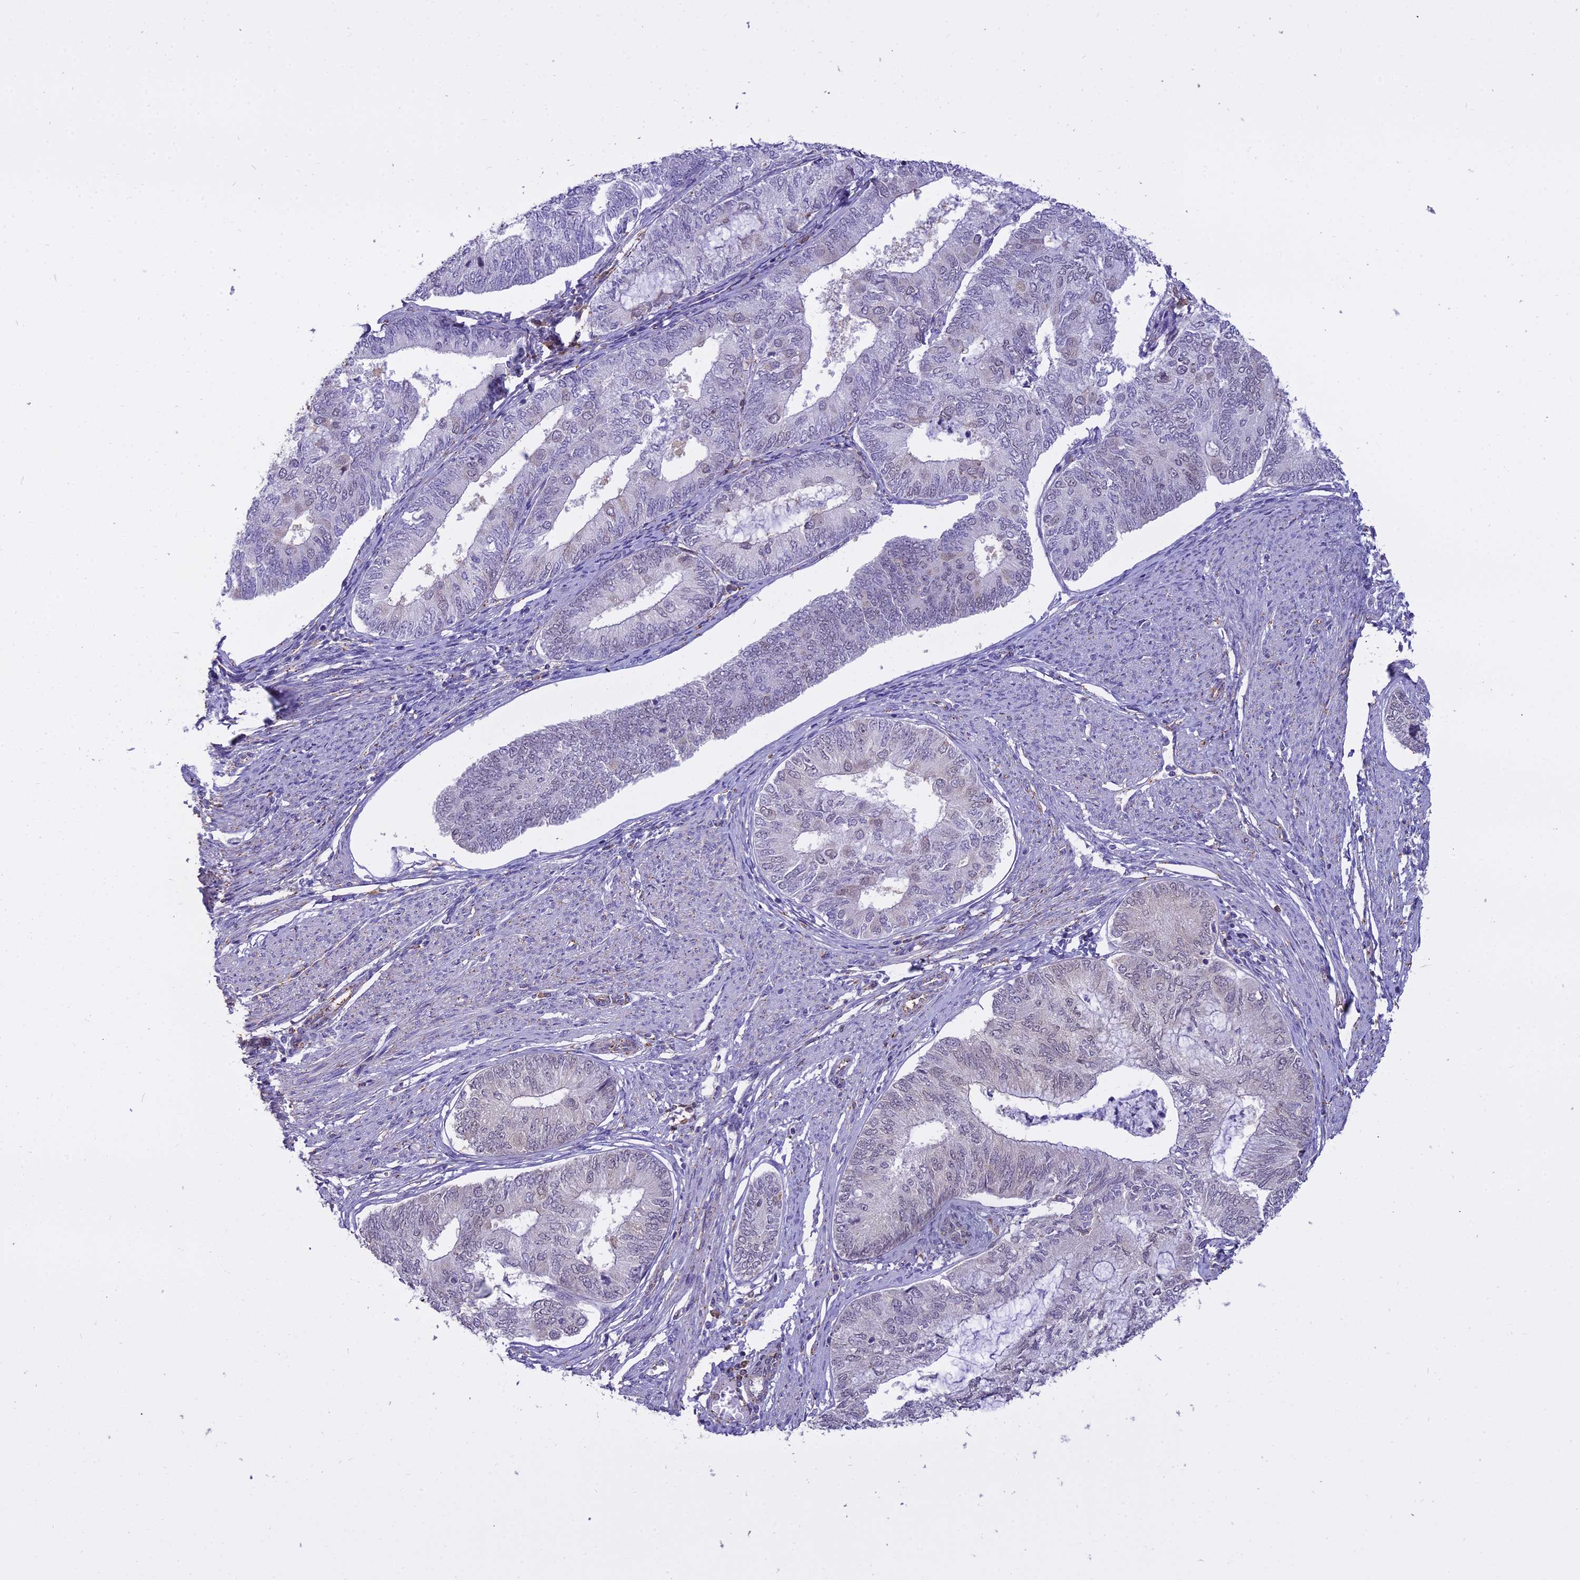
{"staining": {"intensity": "negative", "quantity": "none", "location": "none"}, "tissue": "endometrial cancer", "cell_type": "Tumor cells", "image_type": "cancer", "snomed": [{"axis": "morphology", "description": "Adenocarcinoma, NOS"}, {"axis": "topography", "description": "Endometrium"}], "caption": "High power microscopy histopathology image of an IHC micrograph of endometrial adenocarcinoma, revealing no significant staining in tumor cells.", "gene": "BLNK", "patient": {"sex": "female", "age": 68}}